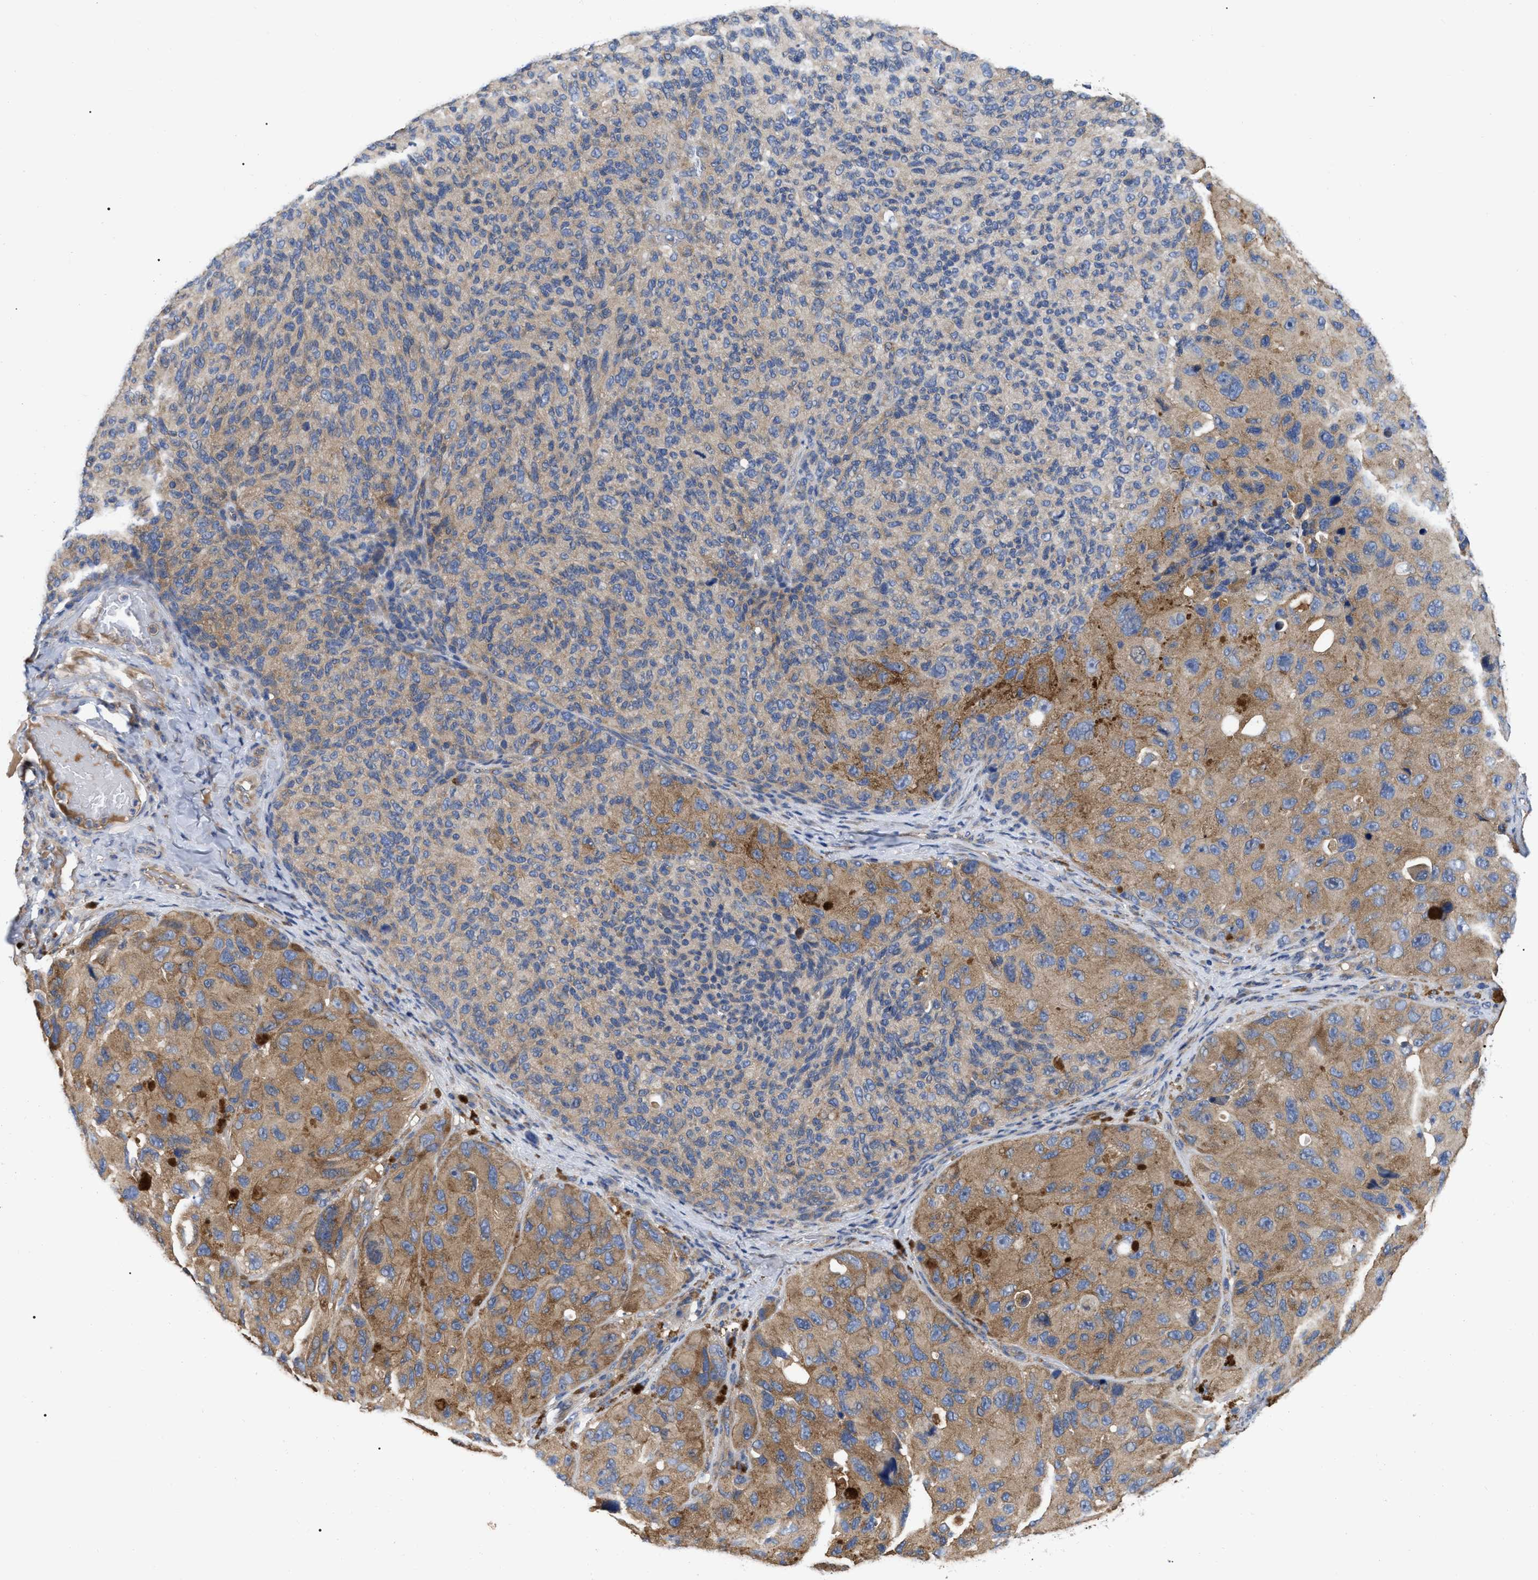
{"staining": {"intensity": "moderate", "quantity": "25%-75%", "location": "cytoplasmic/membranous"}, "tissue": "melanoma", "cell_type": "Tumor cells", "image_type": "cancer", "snomed": [{"axis": "morphology", "description": "Malignant melanoma, NOS"}, {"axis": "topography", "description": "Skin"}], "caption": "IHC (DAB) staining of human malignant melanoma reveals moderate cytoplasmic/membranous protein staining in approximately 25%-75% of tumor cells. (DAB (3,3'-diaminobenzidine) IHC, brown staining for protein, blue staining for nuclei).", "gene": "RAP1GDS1", "patient": {"sex": "female", "age": 73}}